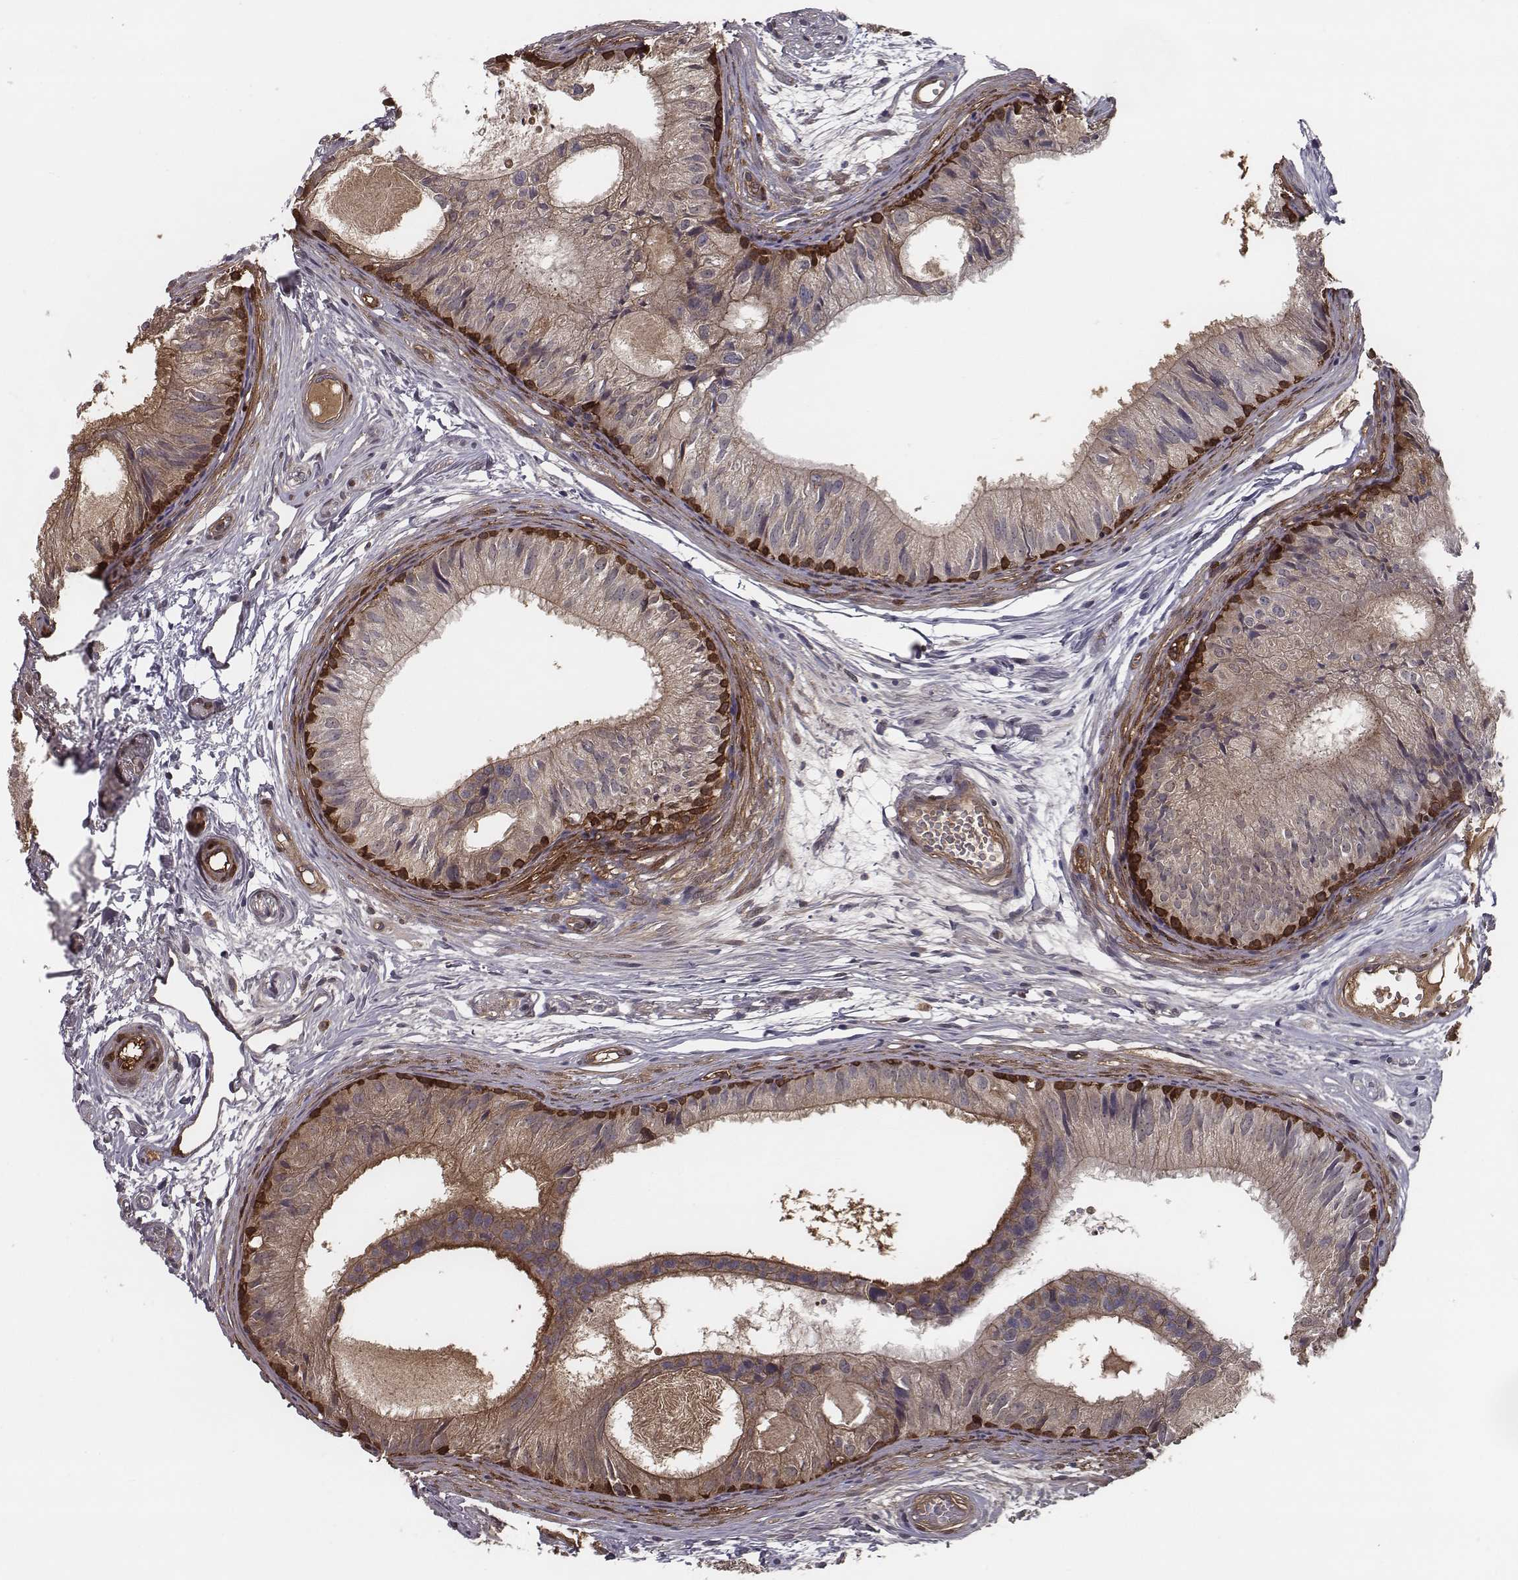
{"staining": {"intensity": "strong", "quantity": "25%-75%", "location": "cytoplasmic/membranous"}, "tissue": "epididymis", "cell_type": "Glandular cells", "image_type": "normal", "snomed": [{"axis": "morphology", "description": "Normal tissue, NOS"}, {"axis": "topography", "description": "Epididymis"}], "caption": "Protein expression analysis of normal epididymis shows strong cytoplasmic/membranous staining in about 25%-75% of glandular cells. Immunohistochemistry stains the protein in brown and the nuclei are stained blue.", "gene": "ISYNA1", "patient": {"sex": "male", "age": 25}}